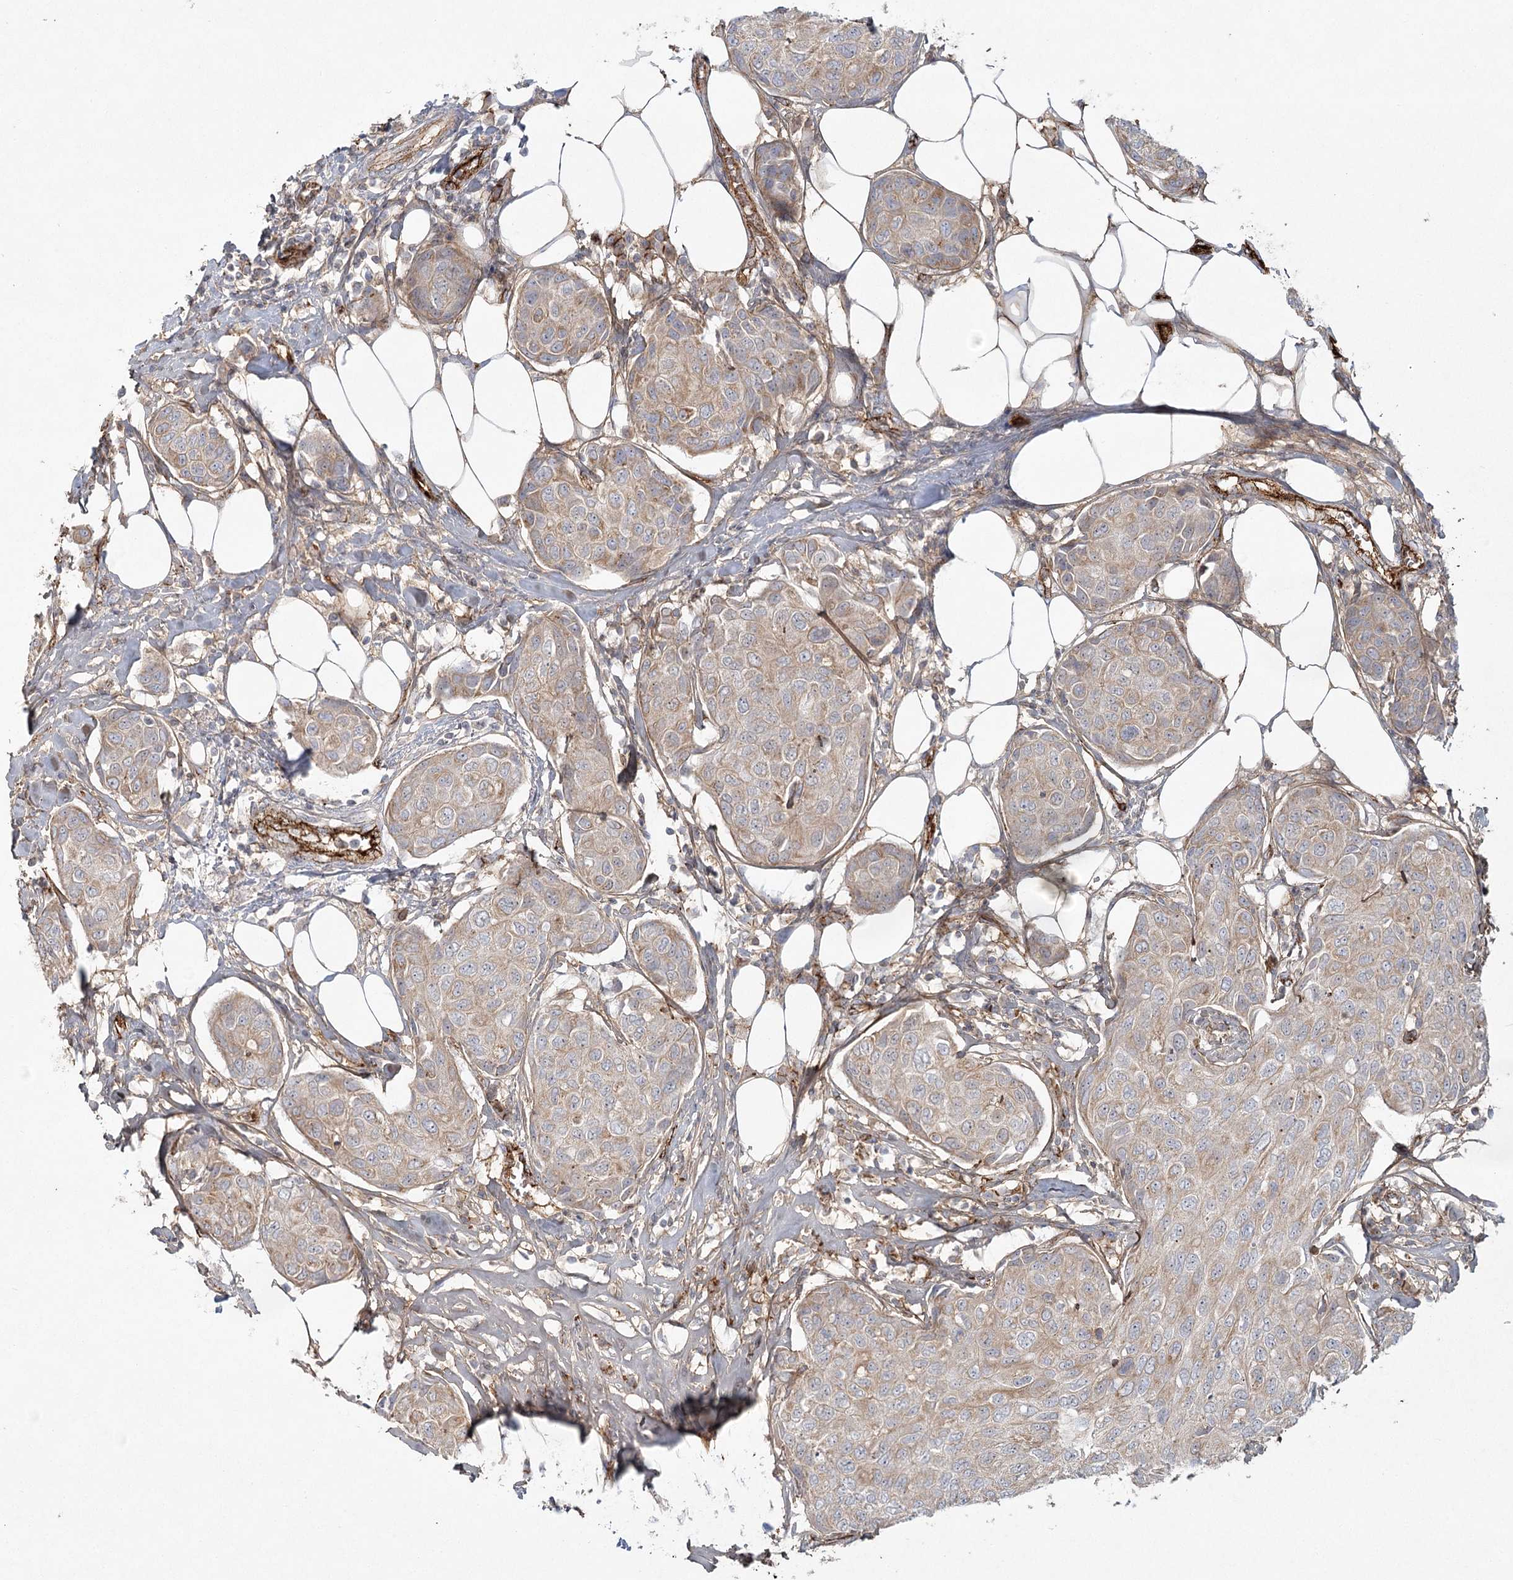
{"staining": {"intensity": "weak", "quantity": "25%-75%", "location": "cytoplasmic/membranous"}, "tissue": "breast cancer", "cell_type": "Tumor cells", "image_type": "cancer", "snomed": [{"axis": "morphology", "description": "Duct carcinoma"}, {"axis": "topography", "description": "Breast"}], "caption": "Immunohistochemical staining of breast infiltrating ductal carcinoma exhibits low levels of weak cytoplasmic/membranous expression in approximately 25%-75% of tumor cells.", "gene": "KBTBD4", "patient": {"sex": "female", "age": 80}}